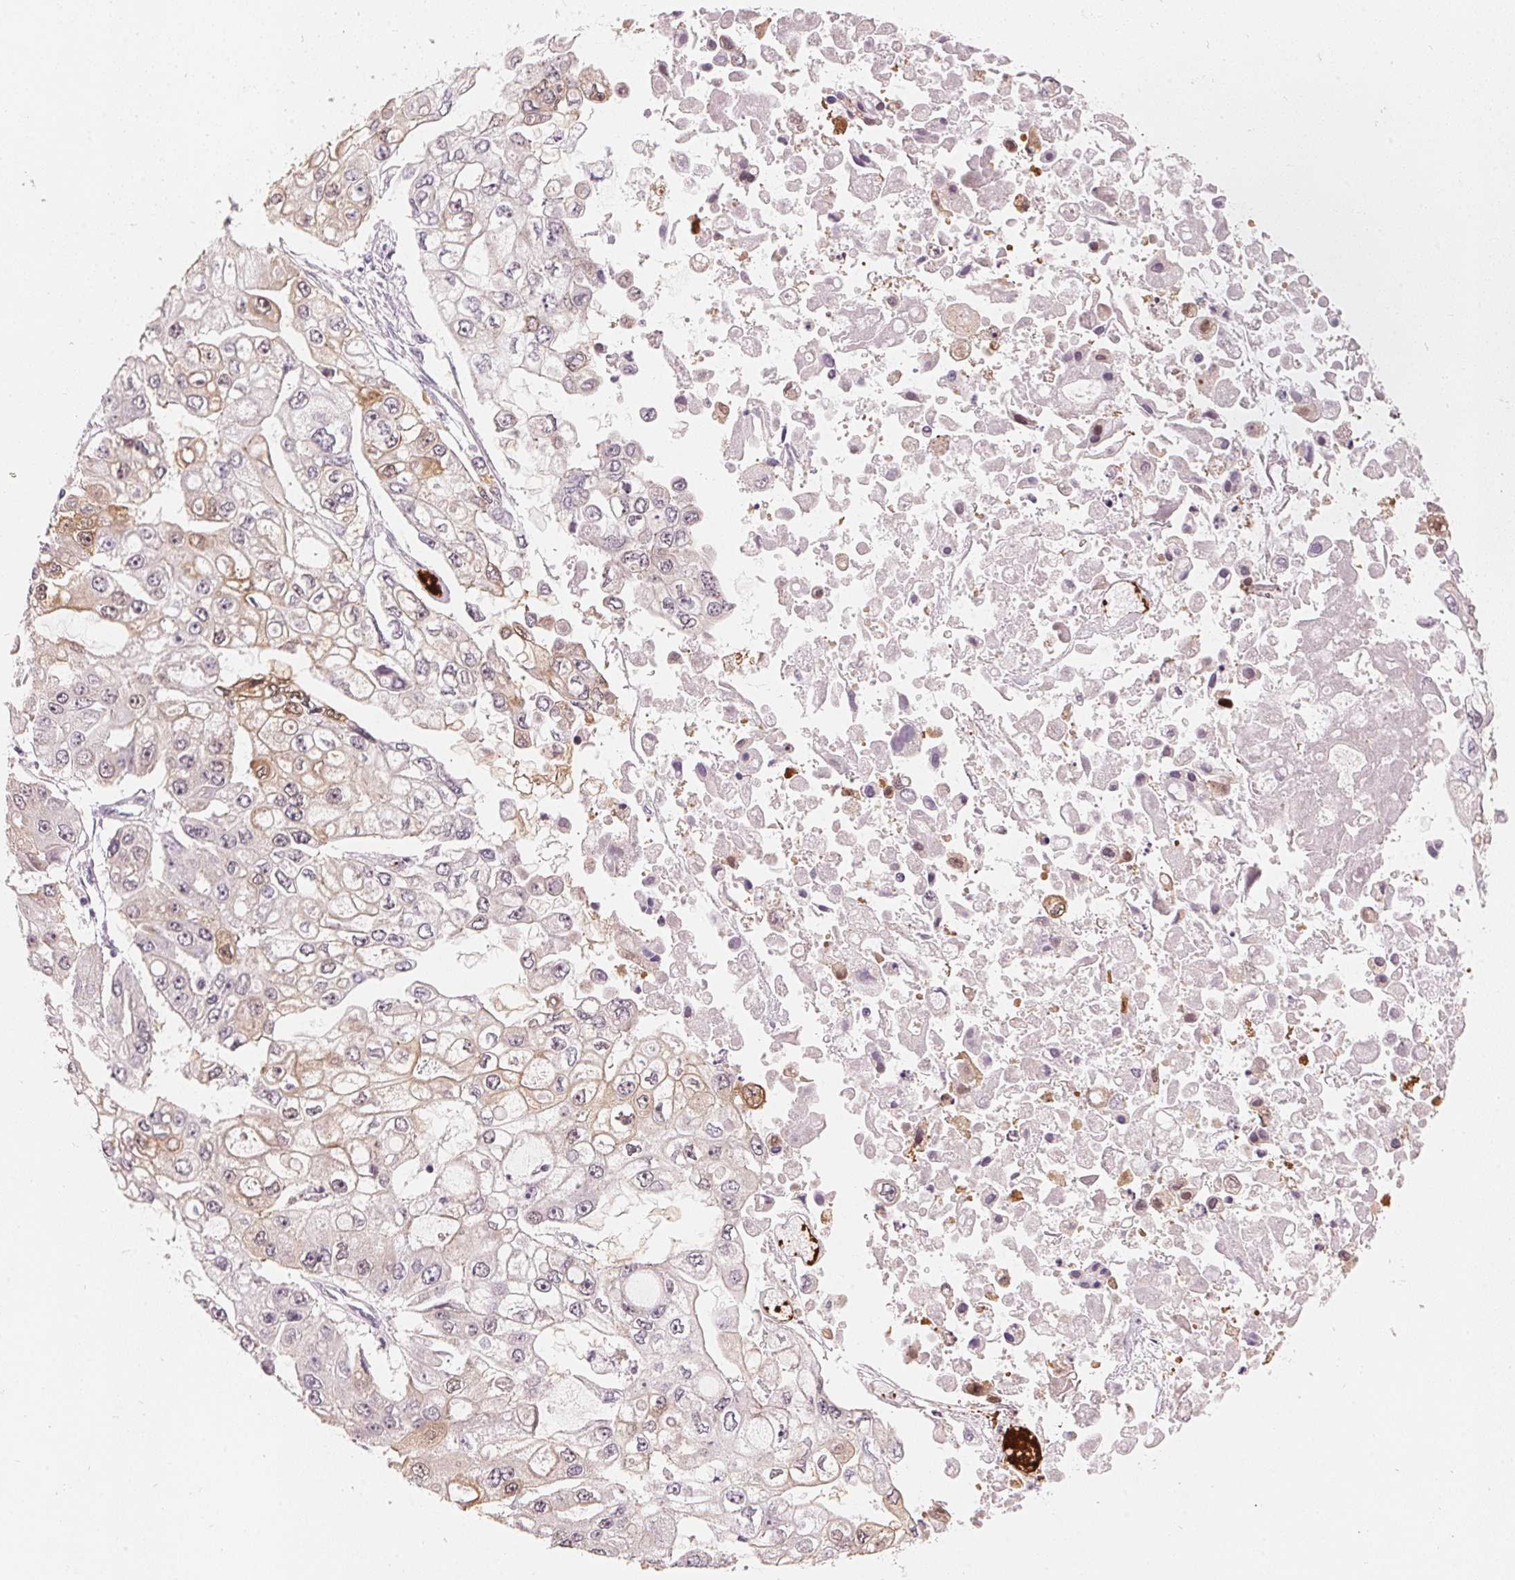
{"staining": {"intensity": "weak", "quantity": "<25%", "location": "cytoplasmic/membranous"}, "tissue": "ovarian cancer", "cell_type": "Tumor cells", "image_type": "cancer", "snomed": [{"axis": "morphology", "description": "Cystadenocarcinoma, serous, NOS"}, {"axis": "topography", "description": "Ovary"}], "caption": "Human ovarian cancer (serous cystadenocarcinoma) stained for a protein using immunohistochemistry exhibits no positivity in tumor cells.", "gene": "ARHGAP22", "patient": {"sex": "female", "age": 56}}